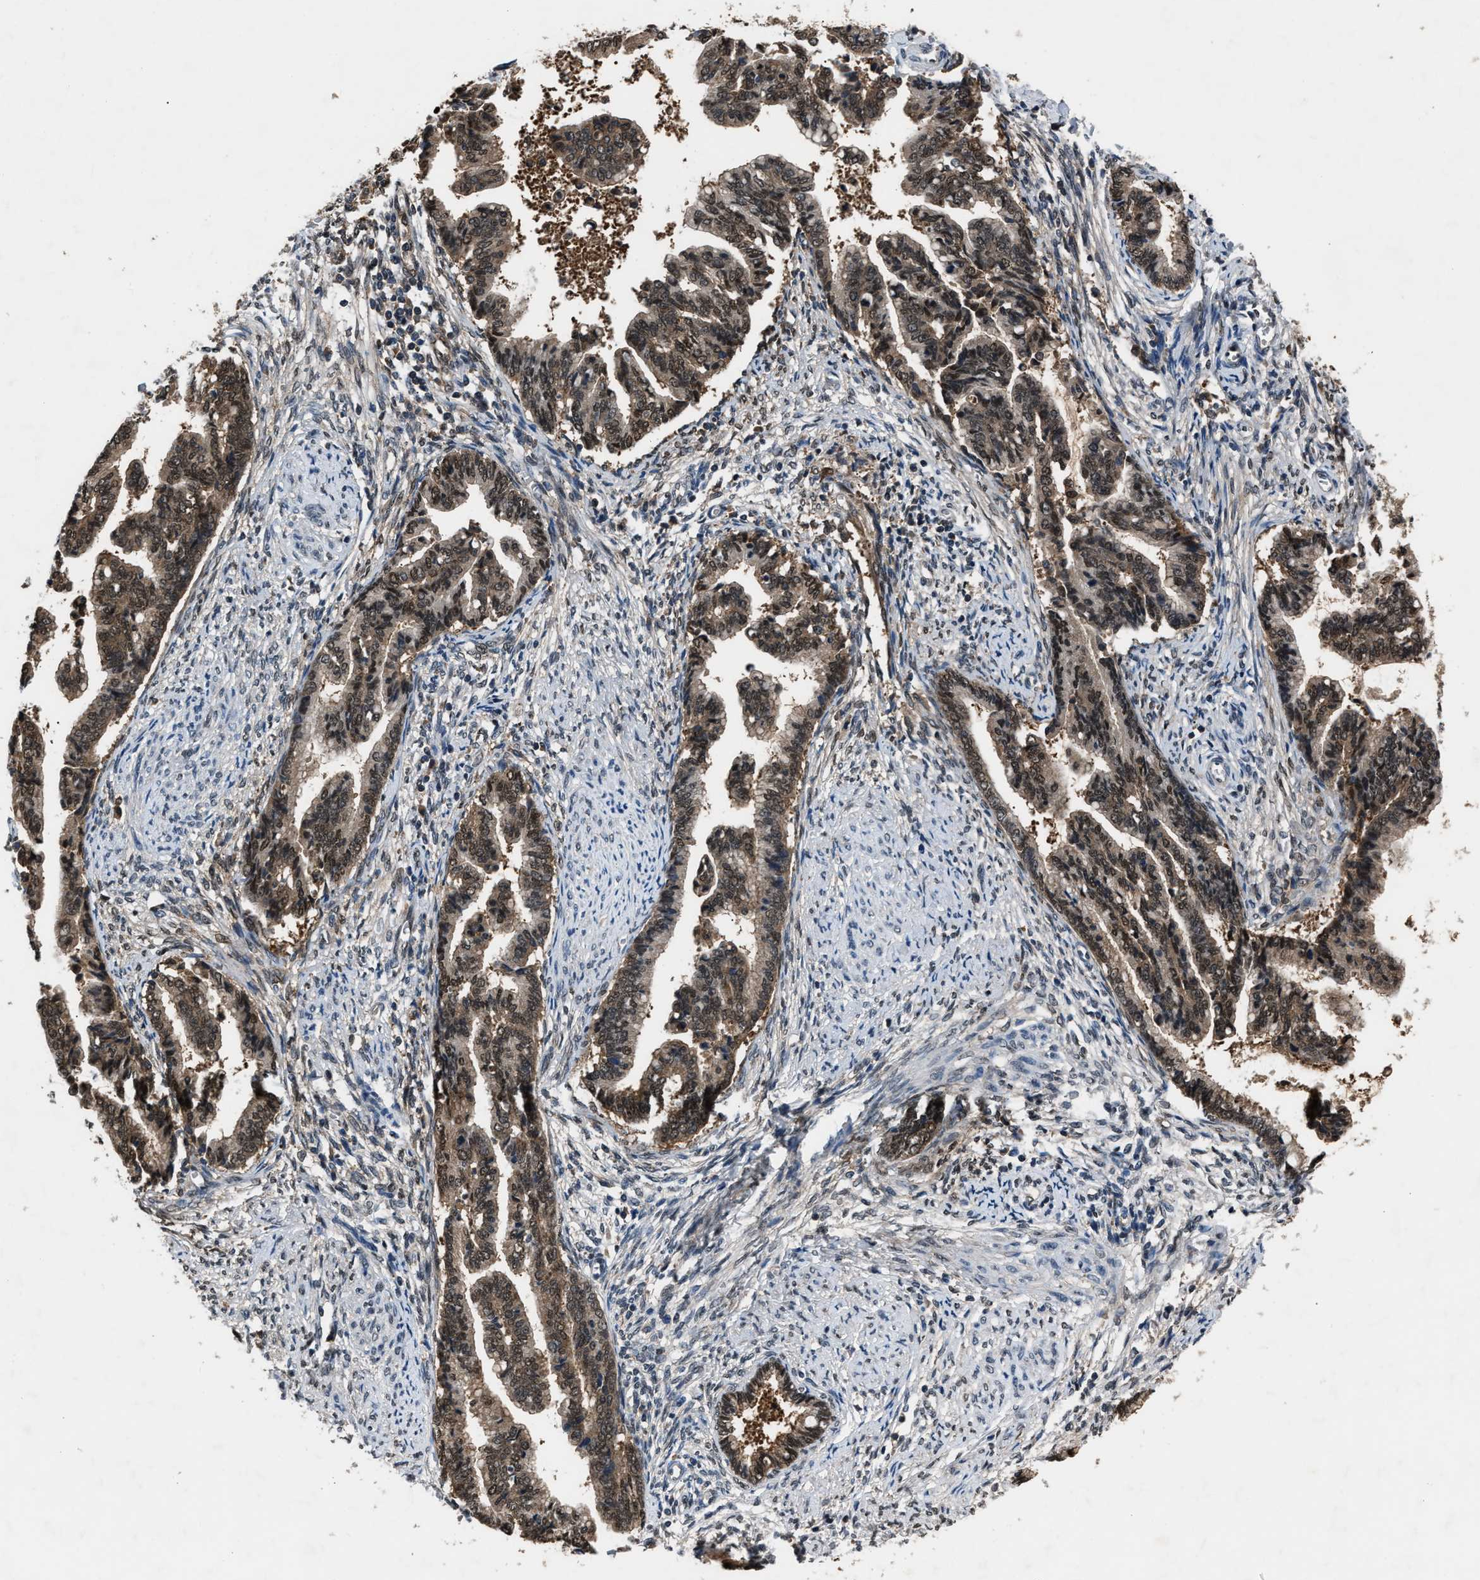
{"staining": {"intensity": "weak", "quantity": ">75%", "location": "cytoplasmic/membranous,nuclear"}, "tissue": "cervical cancer", "cell_type": "Tumor cells", "image_type": "cancer", "snomed": [{"axis": "morphology", "description": "Adenocarcinoma, NOS"}, {"axis": "topography", "description": "Cervix"}], "caption": "IHC of cervical cancer demonstrates low levels of weak cytoplasmic/membranous and nuclear positivity in approximately >75% of tumor cells.", "gene": "TP53I3", "patient": {"sex": "female", "age": 44}}